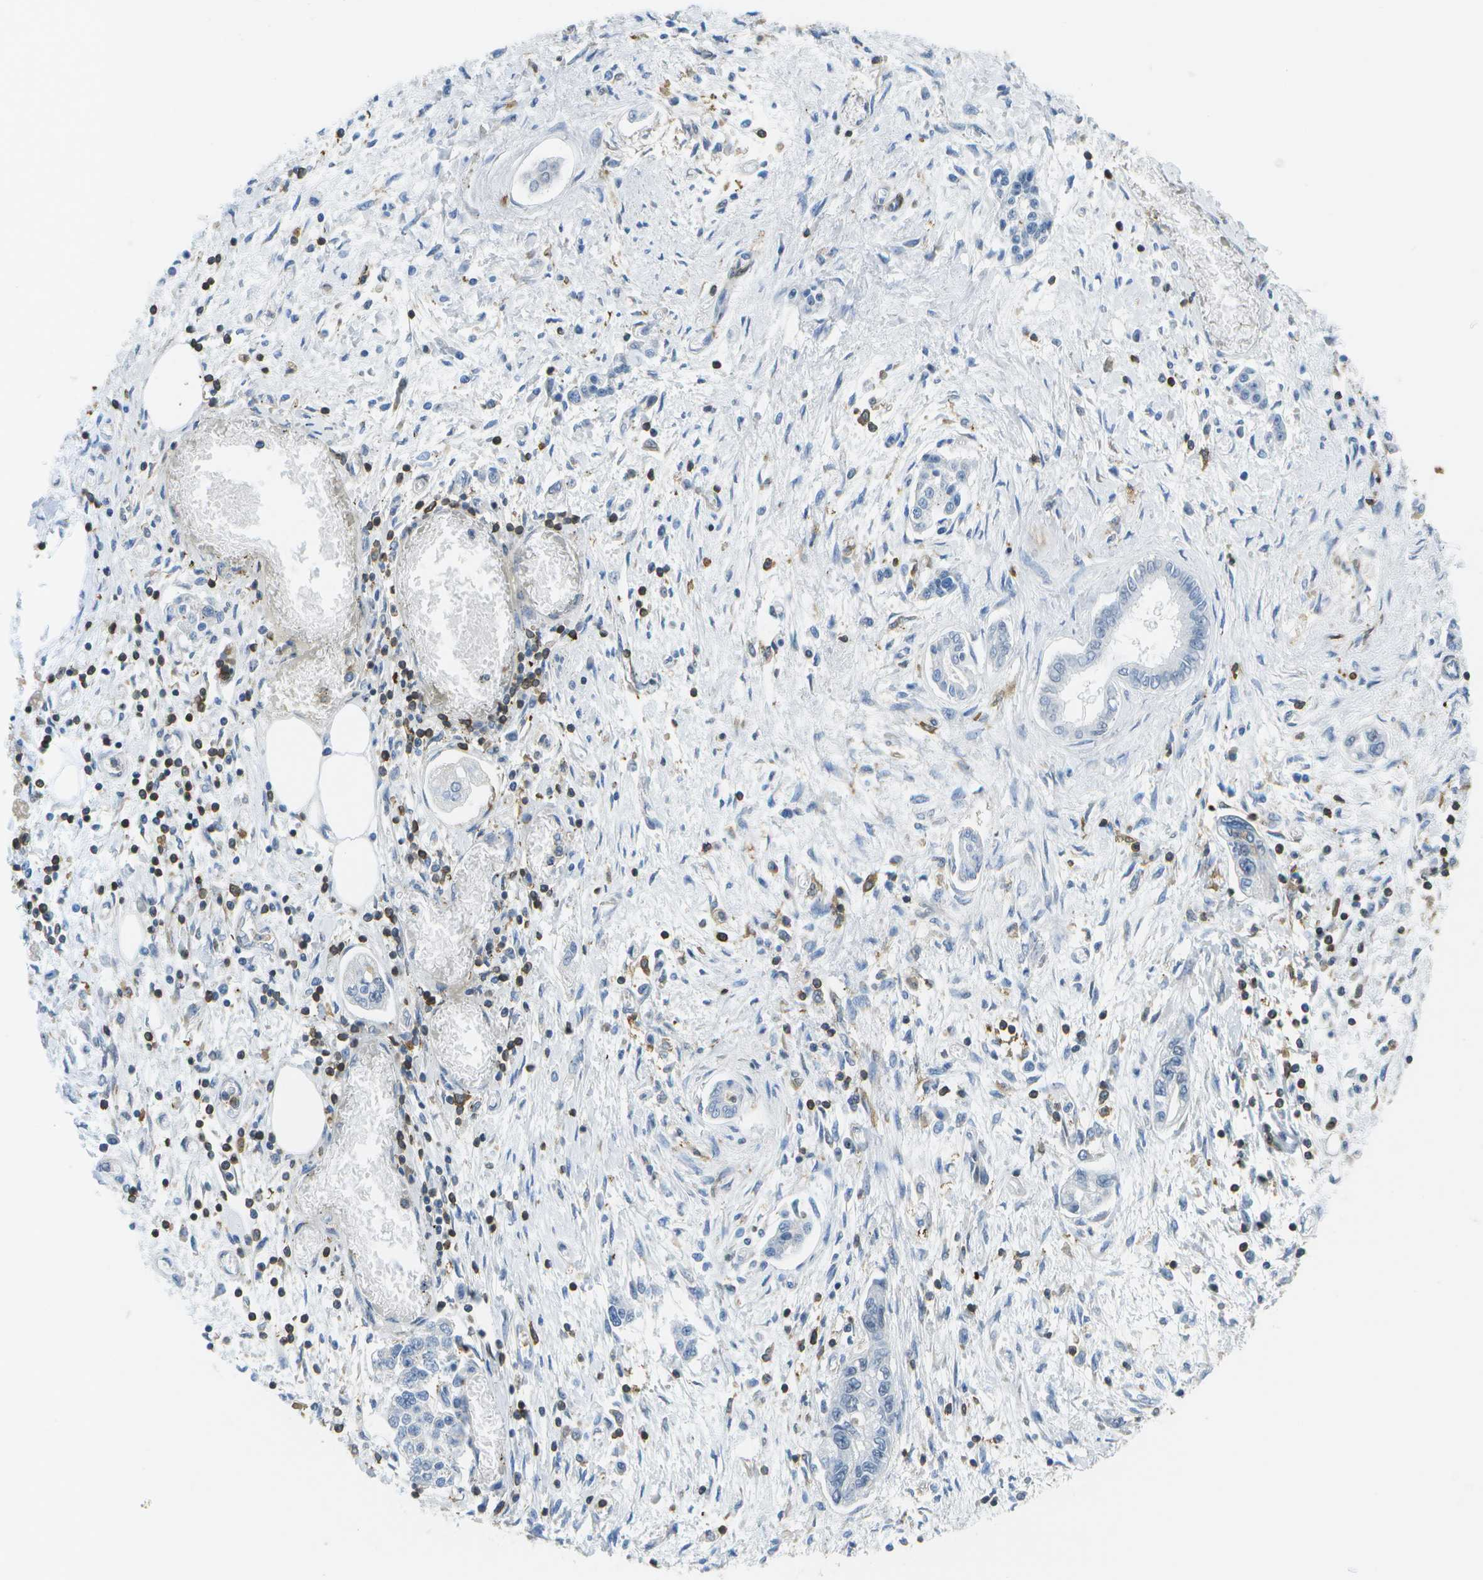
{"staining": {"intensity": "negative", "quantity": "none", "location": "none"}, "tissue": "pancreatic cancer", "cell_type": "Tumor cells", "image_type": "cancer", "snomed": [{"axis": "morphology", "description": "Adenocarcinoma, NOS"}, {"axis": "topography", "description": "Pancreas"}], "caption": "Tumor cells are negative for protein expression in human adenocarcinoma (pancreatic).", "gene": "RCSD1", "patient": {"sex": "male", "age": 56}}